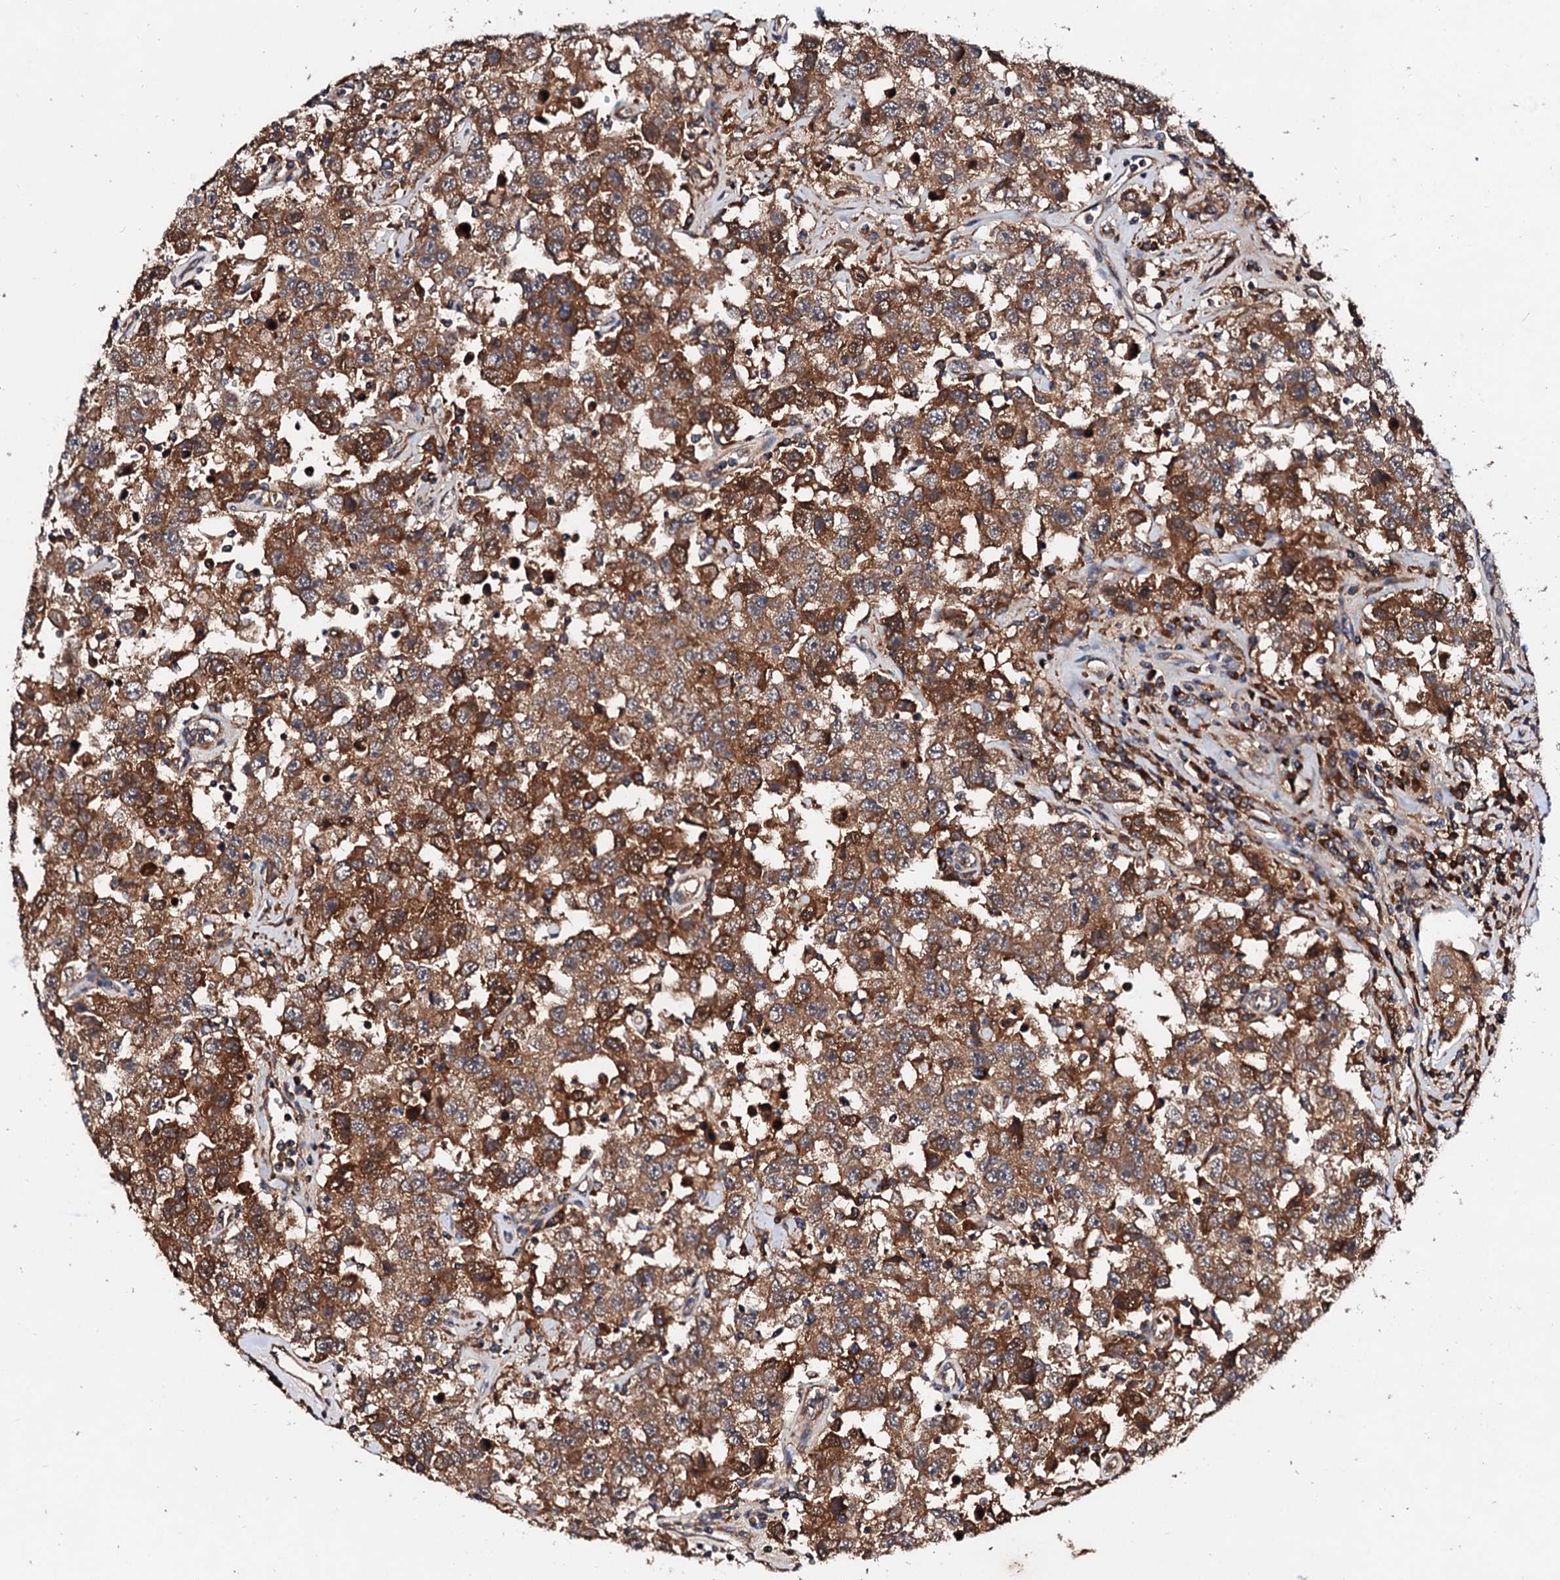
{"staining": {"intensity": "moderate", "quantity": ">75%", "location": "cytoplasmic/membranous"}, "tissue": "testis cancer", "cell_type": "Tumor cells", "image_type": "cancer", "snomed": [{"axis": "morphology", "description": "Seminoma, NOS"}, {"axis": "topography", "description": "Testis"}], "caption": "Immunohistochemistry (IHC) micrograph of neoplastic tissue: human testis cancer (seminoma) stained using immunohistochemistry shows medium levels of moderate protein expression localized specifically in the cytoplasmic/membranous of tumor cells, appearing as a cytoplasmic/membranous brown color.", "gene": "EXTL1", "patient": {"sex": "male", "age": 41}}